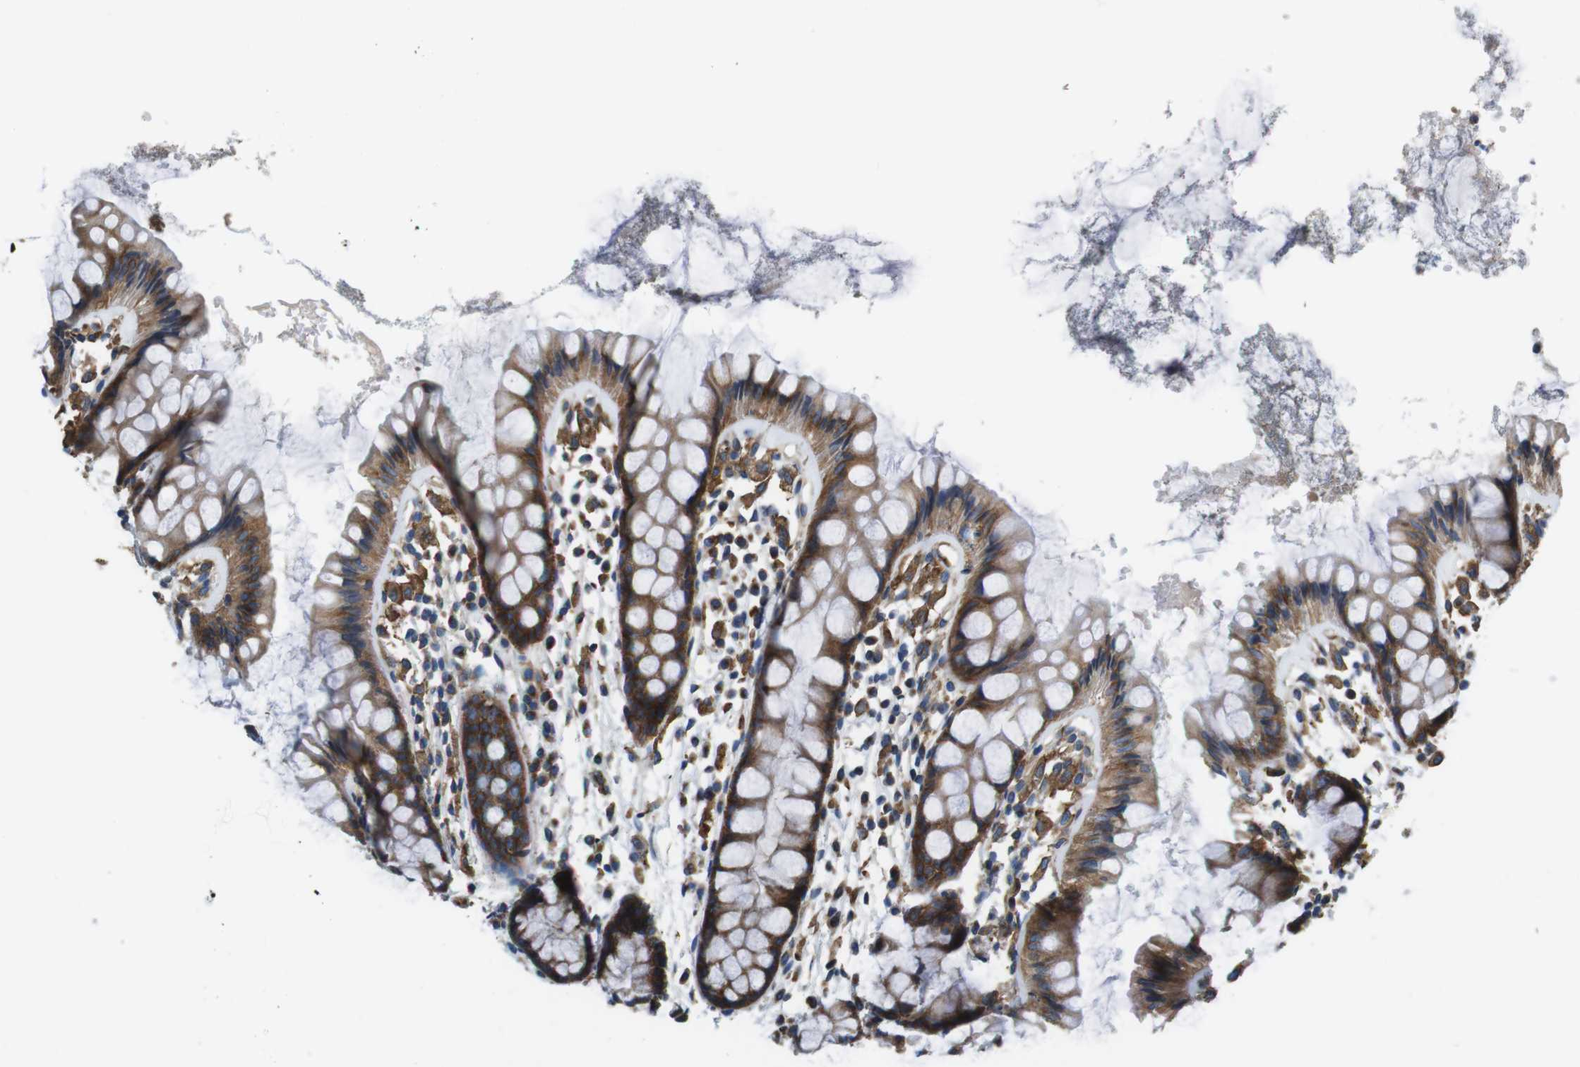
{"staining": {"intensity": "strong", "quantity": ">75%", "location": "cytoplasmic/membranous"}, "tissue": "rectum", "cell_type": "Glandular cells", "image_type": "normal", "snomed": [{"axis": "morphology", "description": "Normal tissue, NOS"}, {"axis": "topography", "description": "Rectum"}], "caption": "Human rectum stained for a protein (brown) shows strong cytoplasmic/membranous positive staining in approximately >75% of glandular cells.", "gene": "DENND4C", "patient": {"sex": "female", "age": 66}}